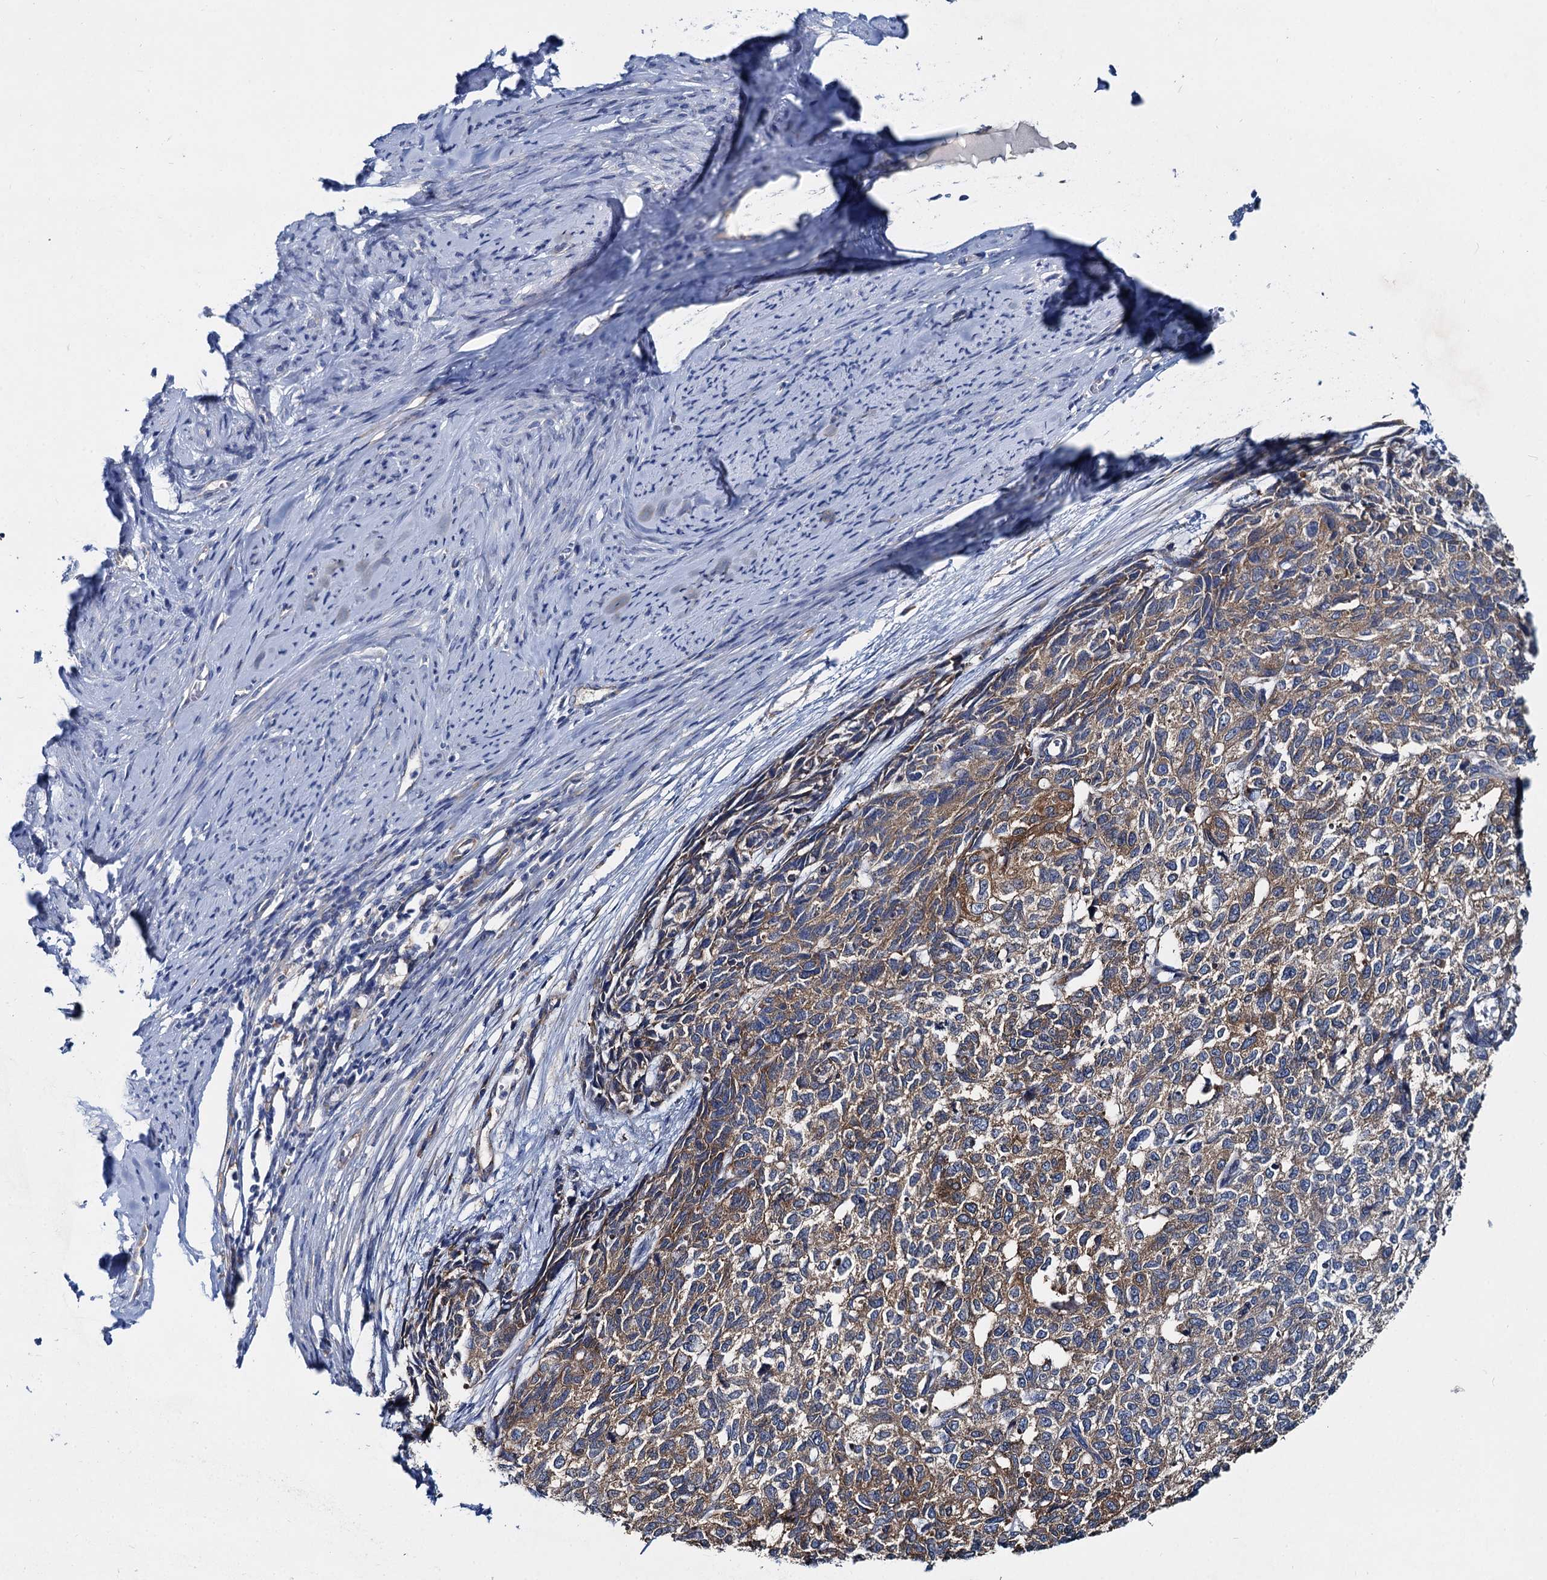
{"staining": {"intensity": "moderate", "quantity": ">75%", "location": "cytoplasmic/membranous"}, "tissue": "cervical cancer", "cell_type": "Tumor cells", "image_type": "cancer", "snomed": [{"axis": "morphology", "description": "Squamous cell carcinoma, NOS"}, {"axis": "topography", "description": "Cervix"}], "caption": "Immunohistochemical staining of cervical squamous cell carcinoma reveals medium levels of moderate cytoplasmic/membranous expression in about >75% of tumor cells.", "gene": "QARS1", "patient": {"sex": "female", "age": 63}}